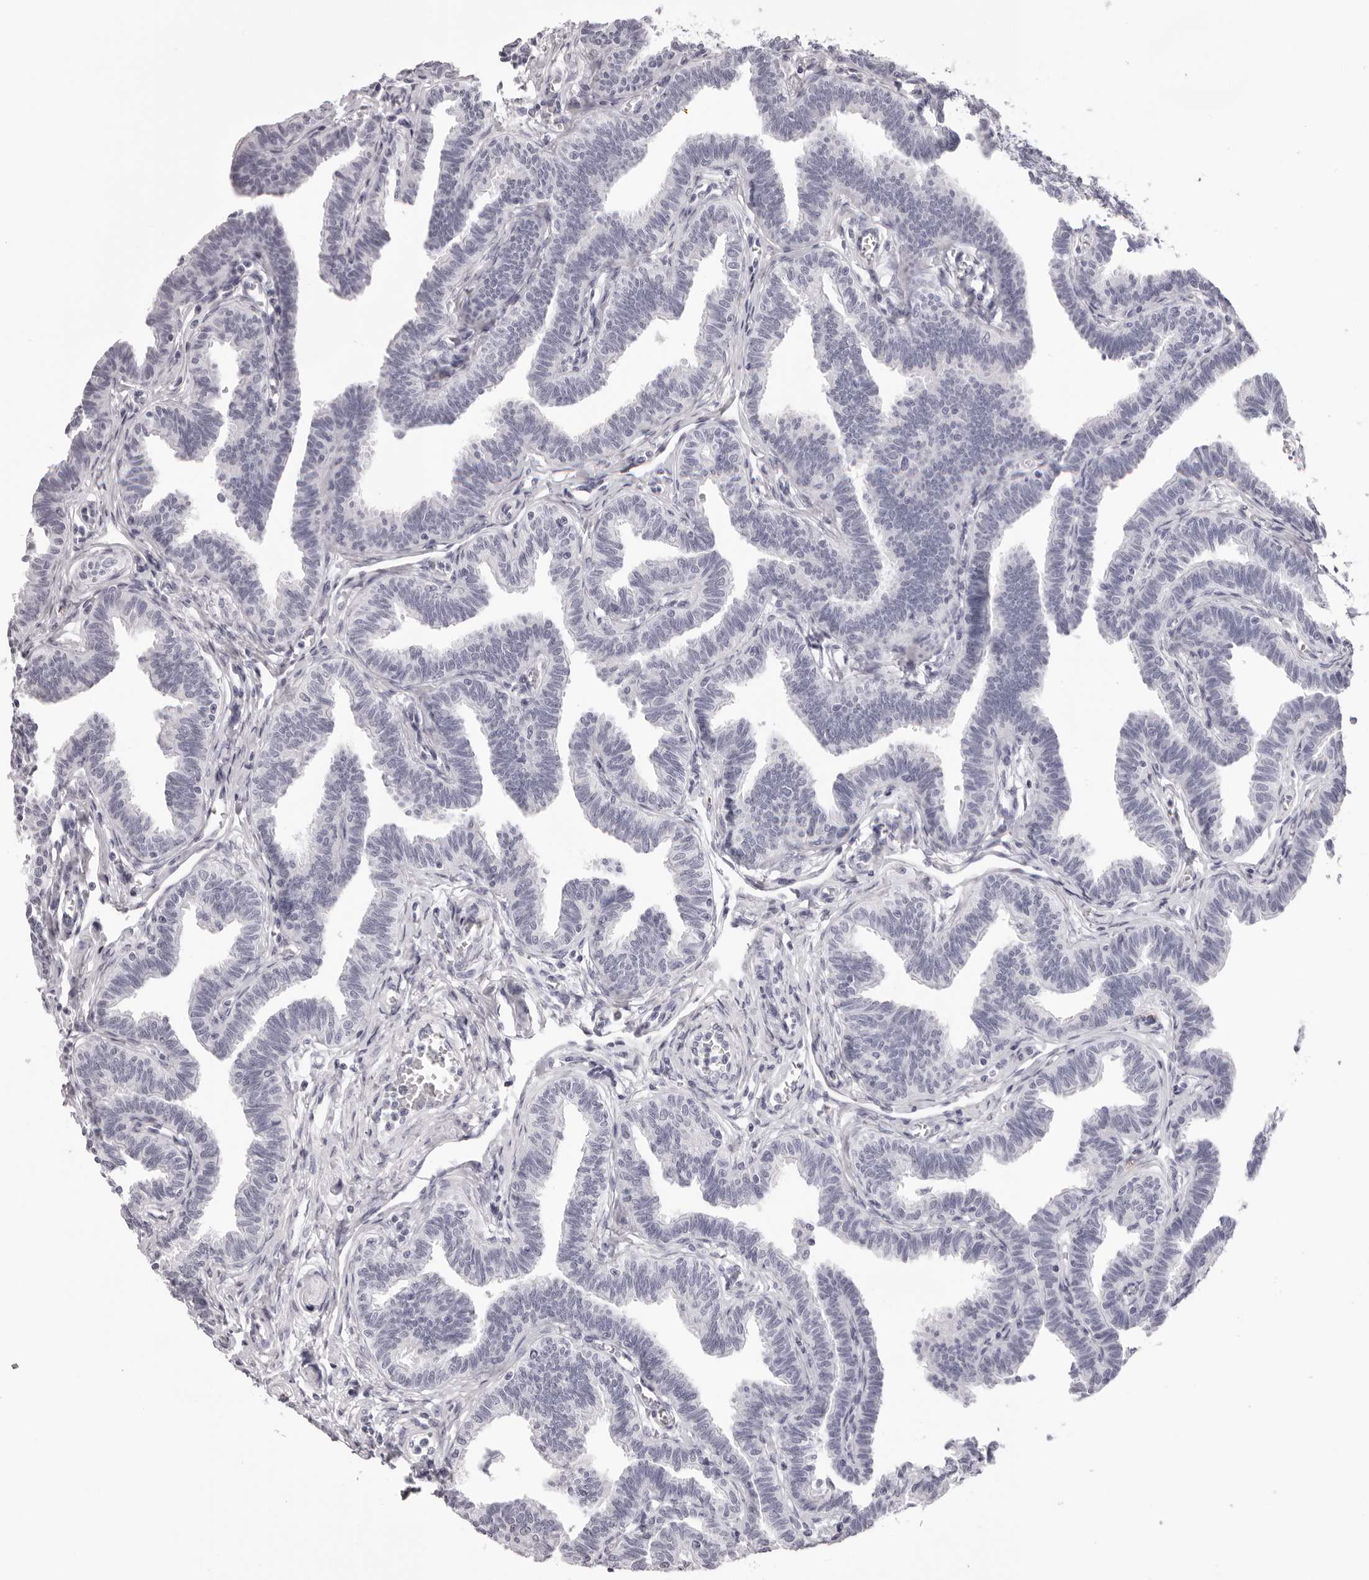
{"staining": {"intensity": "negative", "quantity": "none", "location": "none"}, "tissue": "fallopian tube", "cell_type": "Glandular cells", "image_type": "normal", "snomed": [{"axis": "morphology", "description": "Normal tissue, NOS"}, {"axis": "topography", "description": "Fallopian tube"}, {"axis": "topography", "description": "Ovary"}], "caption": "A high-resolution photomicrograph shows IHC staining of unremarkable fallopian tube, which shows no significant expression in glandular cells. (IHC, brightfield microscopy, high magnification).", "gene": "RHO", "patient": {"sex": "female", "age": 23}}